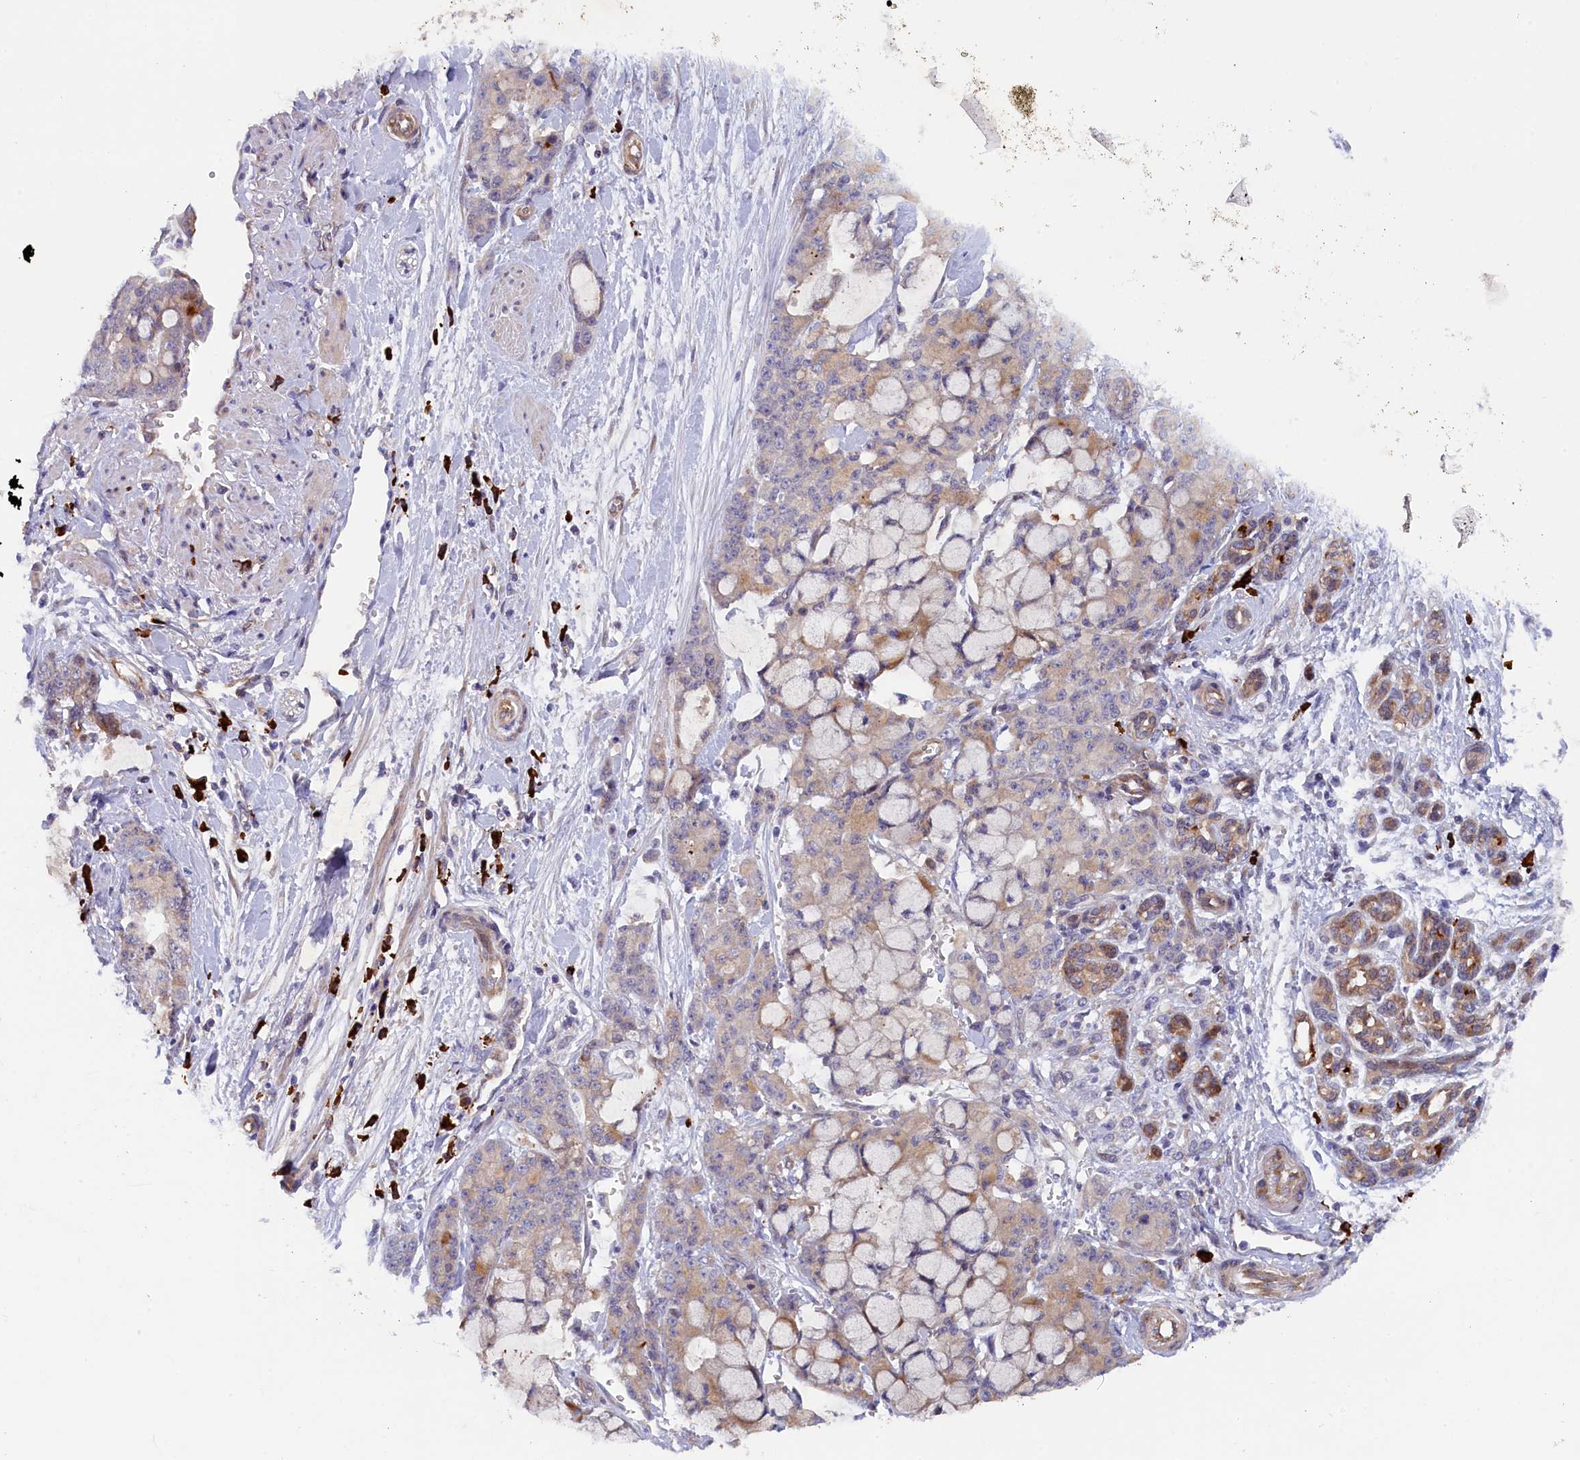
{"staining": {"intensity": "weak", "quantity": "<25%", "location": "cytoplasmic/membranous"}, "tissue": "pancreatic cancer", "cell_type": "Tumor cells", "image_type": "cancer", "snomed": [{"axis": "morphology", "description": "Adenocarcinoma, NOS"}, {"axis": "topography", "description": "Pancreas"}], "caption": "Tumor cells are negative for protein expression in human adenocarcinoma (pancreatic).", "gene": "JPT2", "patient": {"sex": "female", "age": 73}}